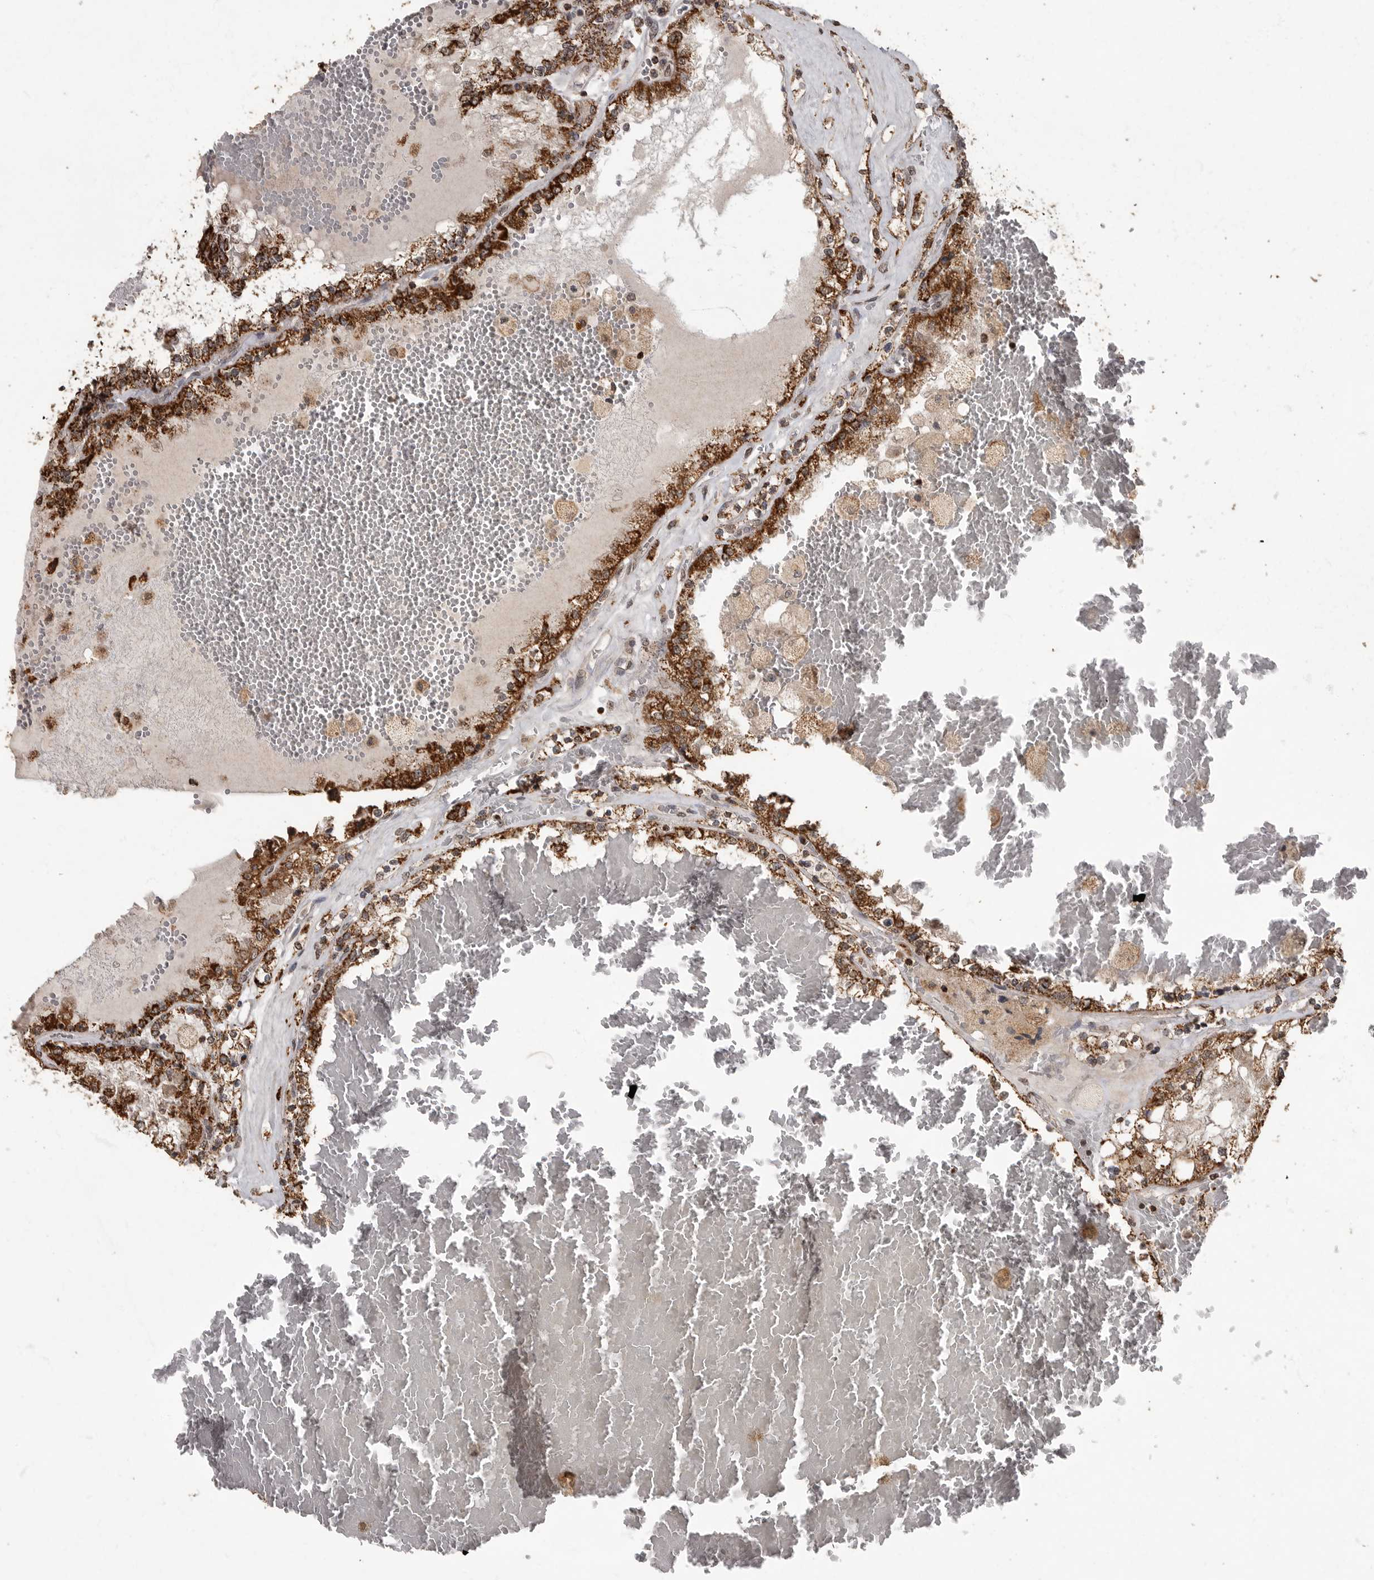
{"staining": {"intensity": "strong", "quantity": ">75%", "location": "cytoplasmic/membranous"}, "tissue": "renal cancer", "cell_type": "Tumor cells", "image_type": "cancer", "snomed": [{"axis": "morphology", "description": "Adenocarcinoma, NOS"}, {"axis": "topography", "description": "Kidney"}], "caption": "Protein staining of adenocarcinoma (renal) tissue exhibits strong cytoplasmic/membranous expression in about >75% of tumor cells.", "gene": "MAFG", "patient": {"sex": "female", "age": 56}}